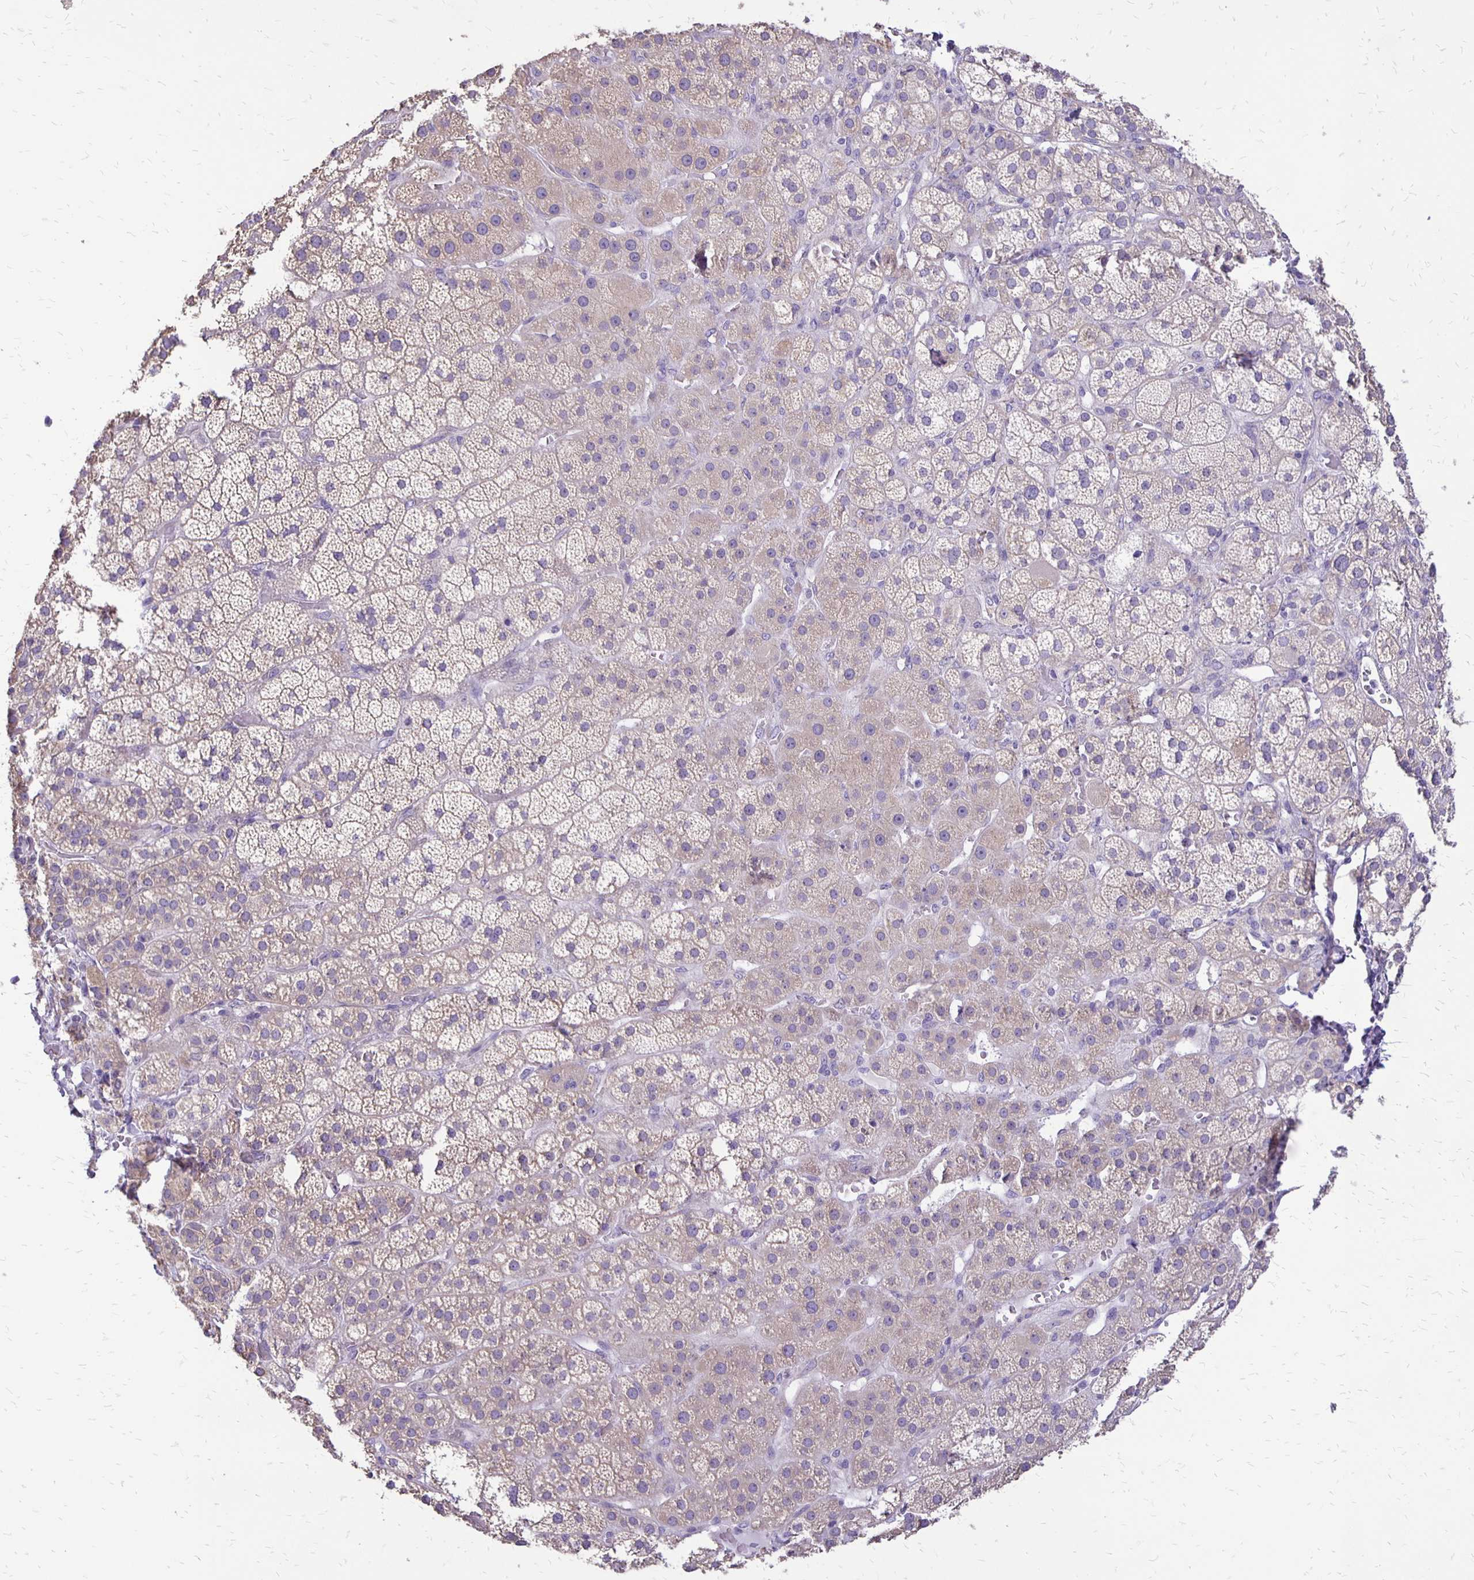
{"staining": {"intensity": "weak", "quantity": "<25%", "location": "cytoplasmic/membranous"}, "tissue": "adrenal gland", "cell_type": "Glandular cells", "image_type": "normal", "snomed": [{"axis": "morphology", "description": "Normal tissue, NOS"}, {"axis": "topography", "description": "Adrenal gland"}], "caption": "IHC image of benign human adrenal gland stained for a protein (brown), which displays no positivity in glandular cells. (Brightfield microscopy of DAB (3,3'-diaminobenzidine) IHC at high magnification).", "gene": "ANKRD45", "patient": {"sex": "male", "age": 57}}